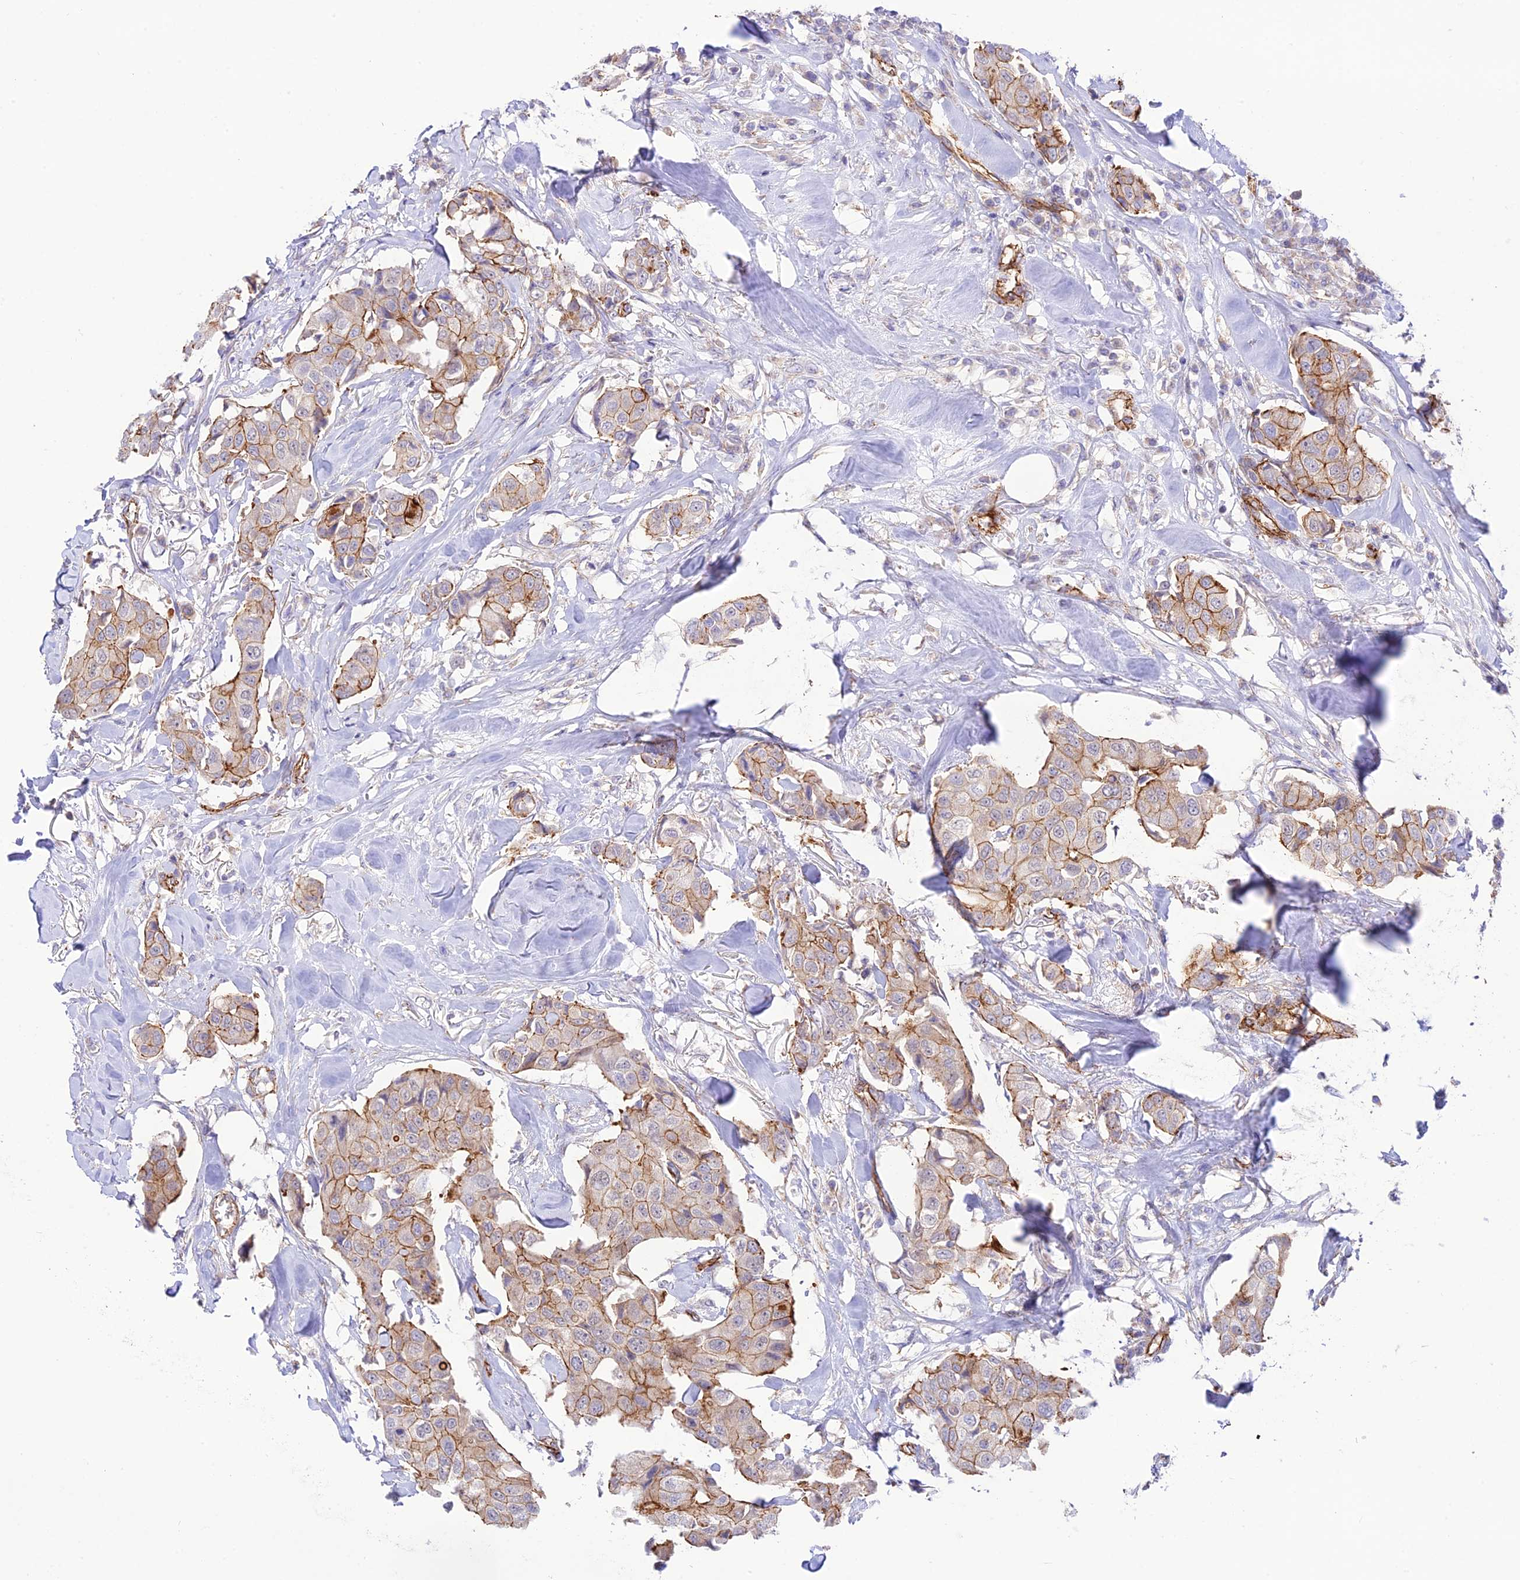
{"staining": {"intensity": "moderate", "quantity": "25%-75%", "location": "cytoplasmic/membranous"}, "tissue": "breast cancer", "cell_type": "Tumor cells", "image_type": "cancer", "snomed": [{"axis": "morphology", "description": "Duct carcinoma"}, {"axis": "topography", "description": "Breast"}], "caption": "Immunohistochemistry staining of infiltrating ductal carcinoma (breast), which displays medium levels of moderate cytoplasmic/membranous expression in approximately 25%-75% of tumor cells indicating moderate cytoplasmic/membranous protein positivity. The staining was performed using DAB (3,3'-diaminobenzidine) (brown) for protein detection and nuclei were counterstained in hematoxylin (blue).", "gene": "YPEL5", "patient": {"sex": "female", "age": 80}}